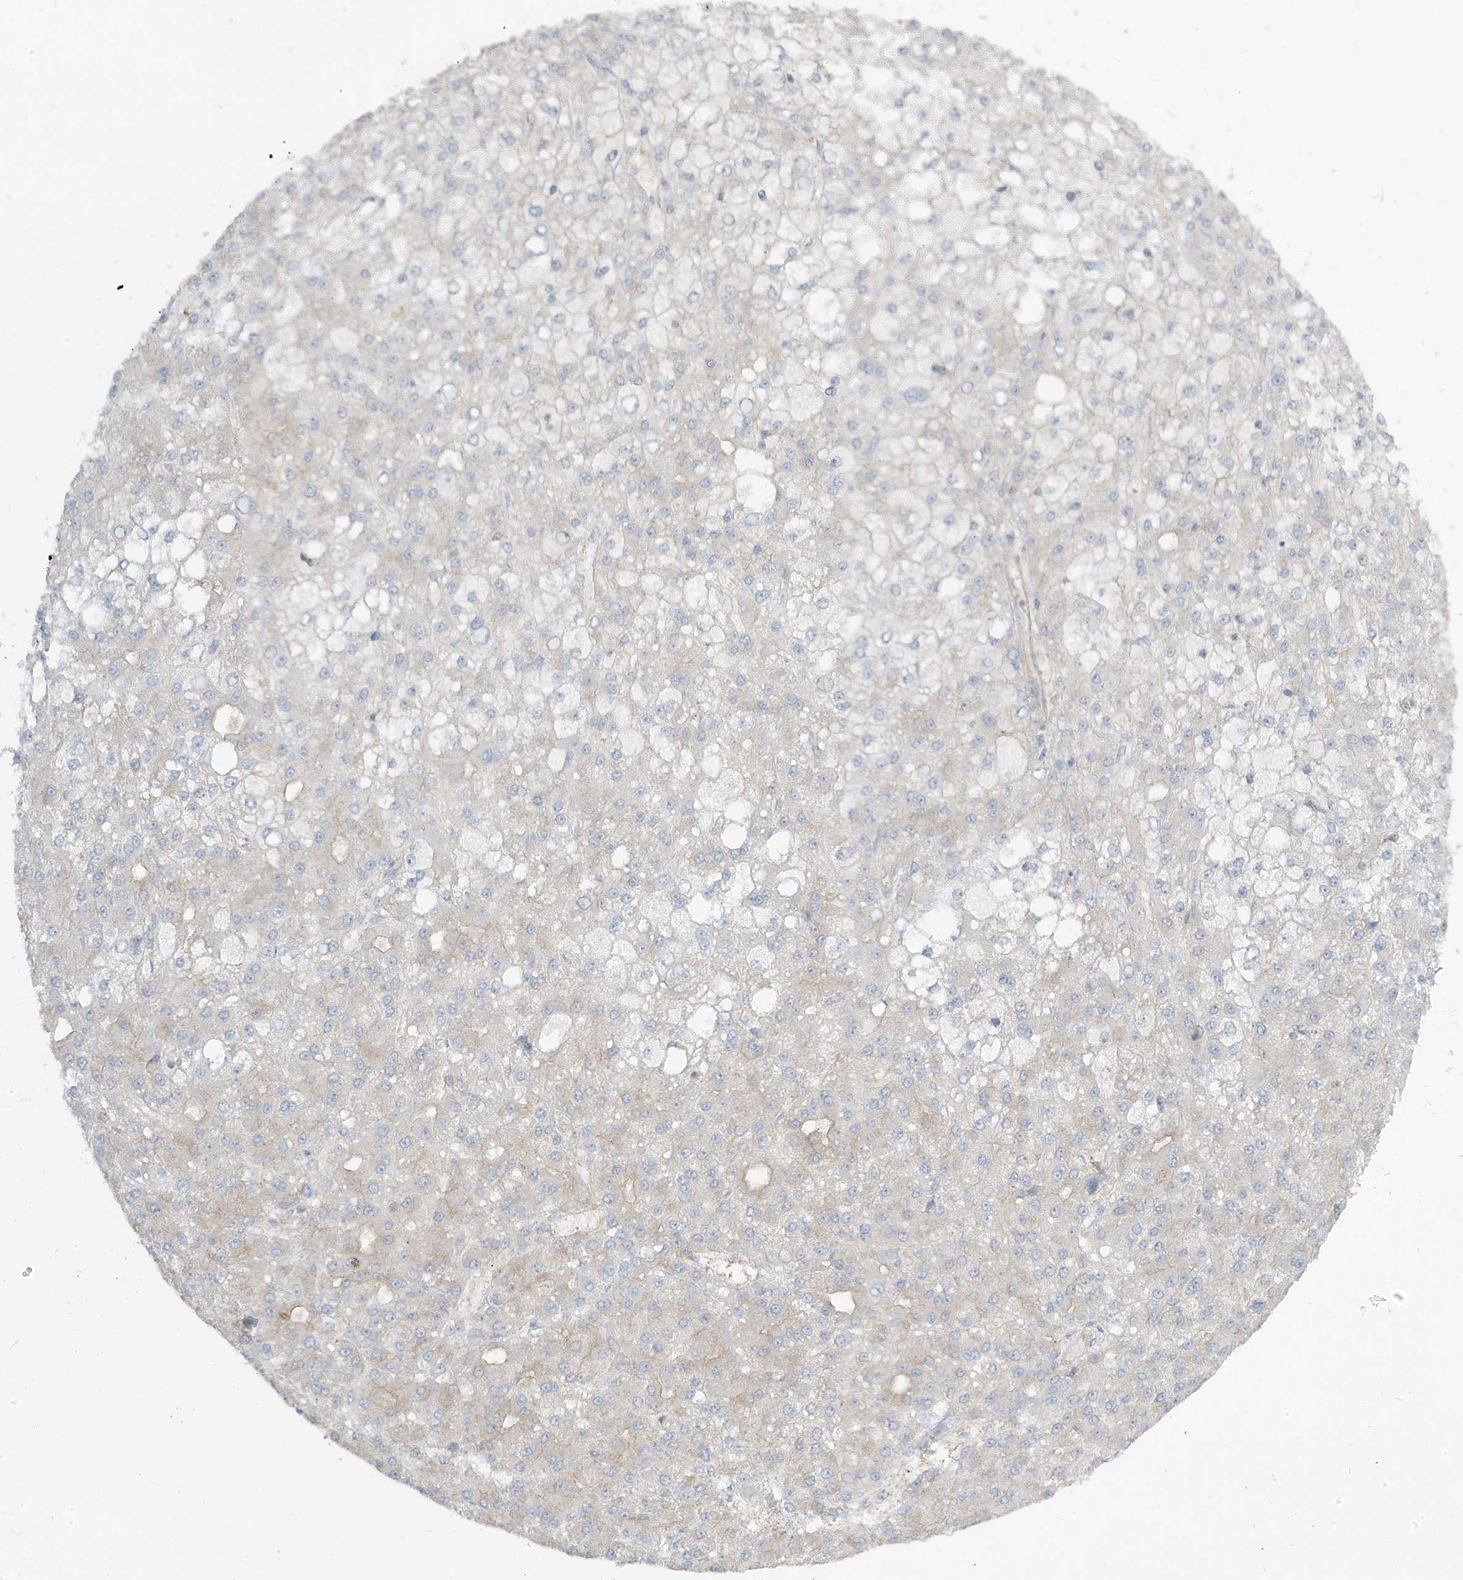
{"staining": {"intensity": "negative", "quantity": "none", "location": "none"}, "tissue": "liver cancer", "cell_type": "Tumor cells", "image_type": "cancer", "snomed": [{"axis": "morphology", "description": "Carcinoma, Hepatocellular, NOS"}, {"axis": "topography", "description": "Liver"}], "caption": "IHC of liver cancer reveals no staining in tumor cells. (Stains: DAB (3,3'-diaminobenzidine) immunohistochemistry with hematoxylin counter stain, Microscopy: brightfield microscopy at high magnification).", "gene": "STAM", "patient": {"sex": "male", "age": 67}}